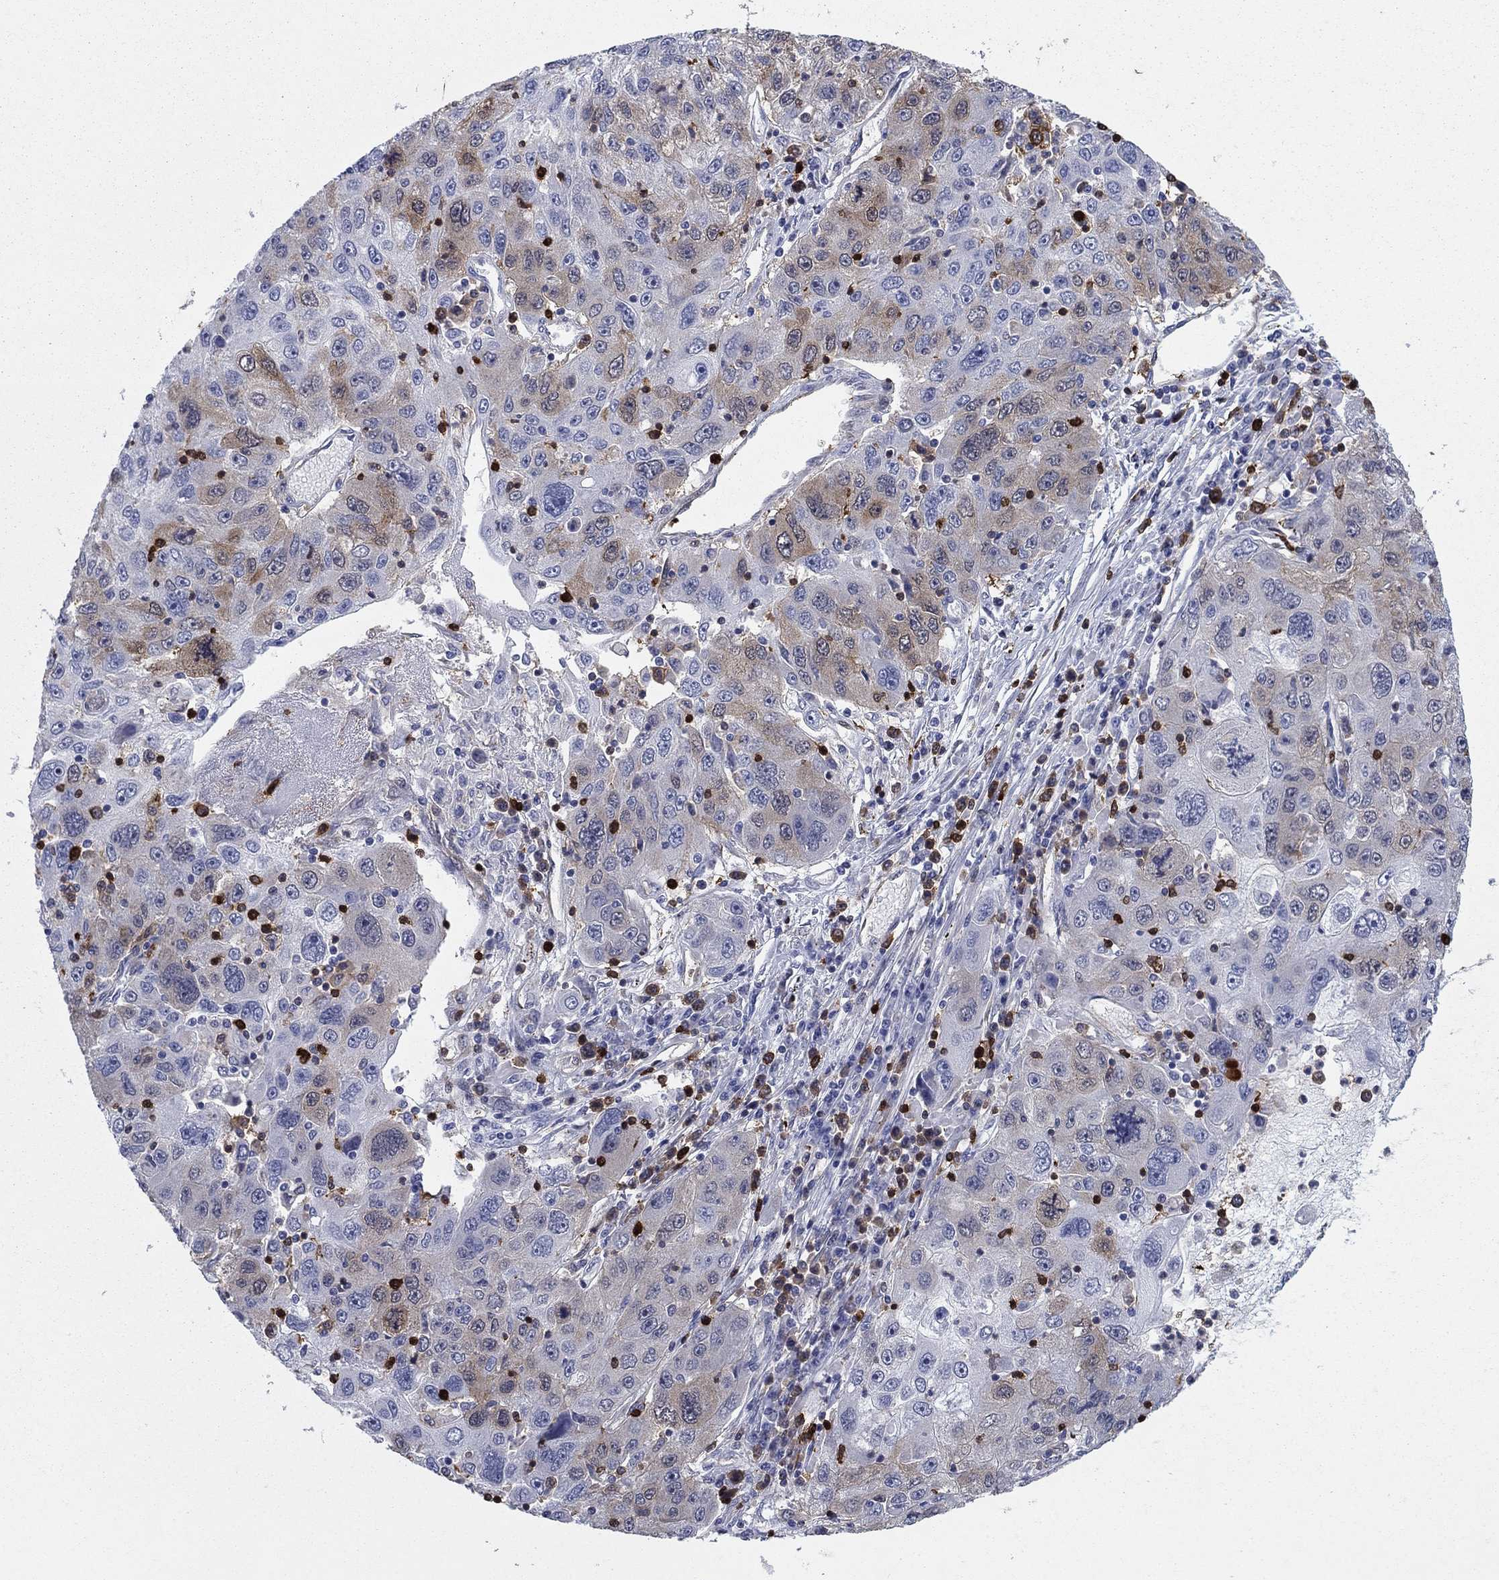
{"staining": {"intensity": "weak", "quantity": "<25%", "location": "cytoplasmic/membranous"}, "tissue": "stomach cancer", "cell_type": "Tumor cells", "image_type": "cancer", "snomed": [{"axis": "morphology", "description": "Adenocarcinoma, NOS"}, {"axis": "topography", "description": "Stomach"}], "caption": "IHC of stomach cancer displays no staining in tumor cells.", "gene": "STMN1", "patient": {"sex": "male", "age": 56}}